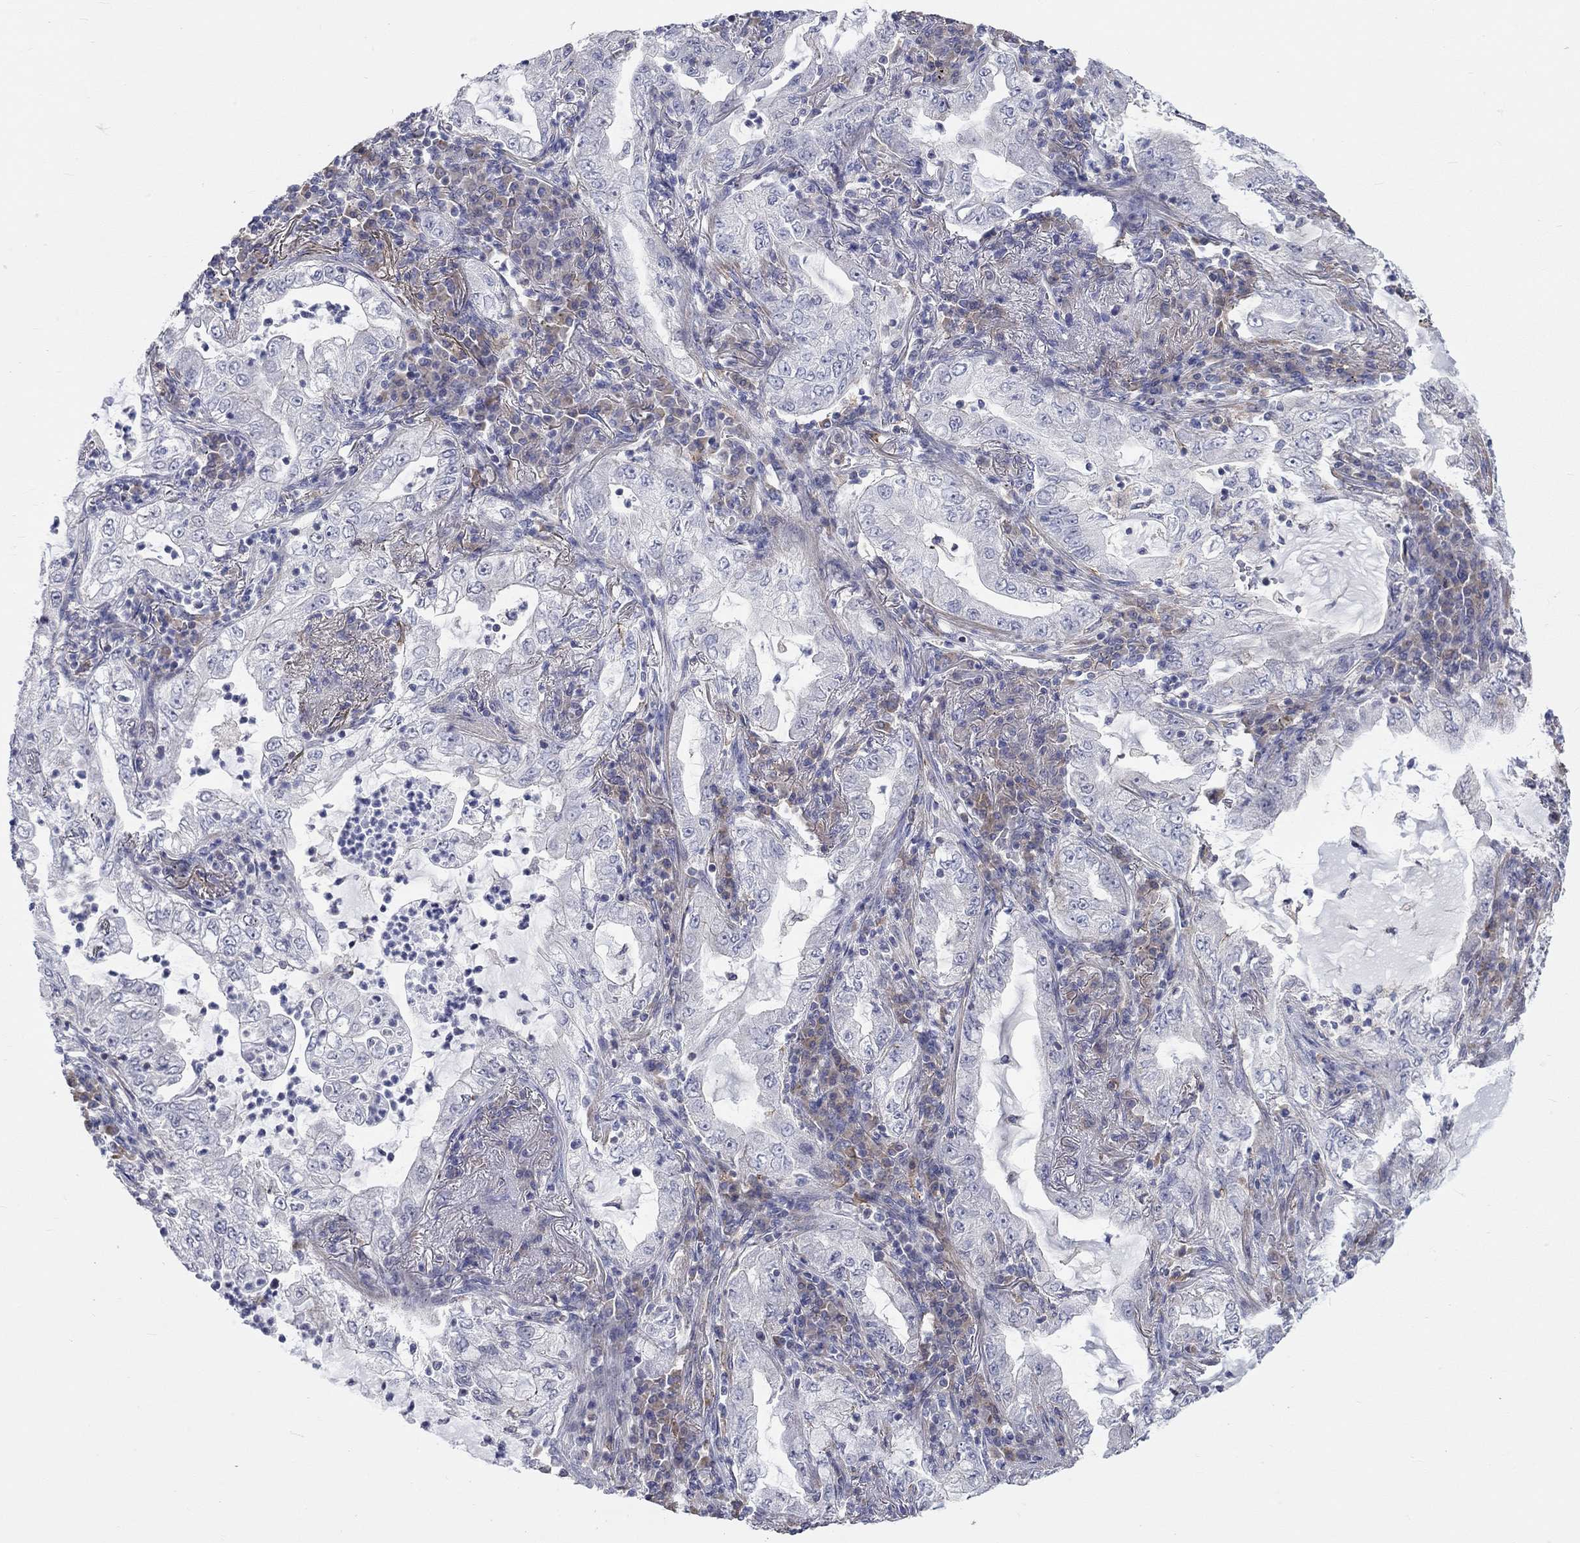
{"staining": {"intensity": "negative", "quantity": "none", "location": "none"}, "tissue": "lung cancer", "cell_type": "Tumor cells", "image_type": "cancer", "snomed": [{"axis": "morphology", "description": "Adenocarcinoma, NOS"}, {"axis": "topography", "description": "Lung"}], "caption": "IHC of human lung adenocarcinoma demonstrates no expression in tumor cells.", "gene": "PCDHGA10", "patient": {"sex": "female", "age": 73}}